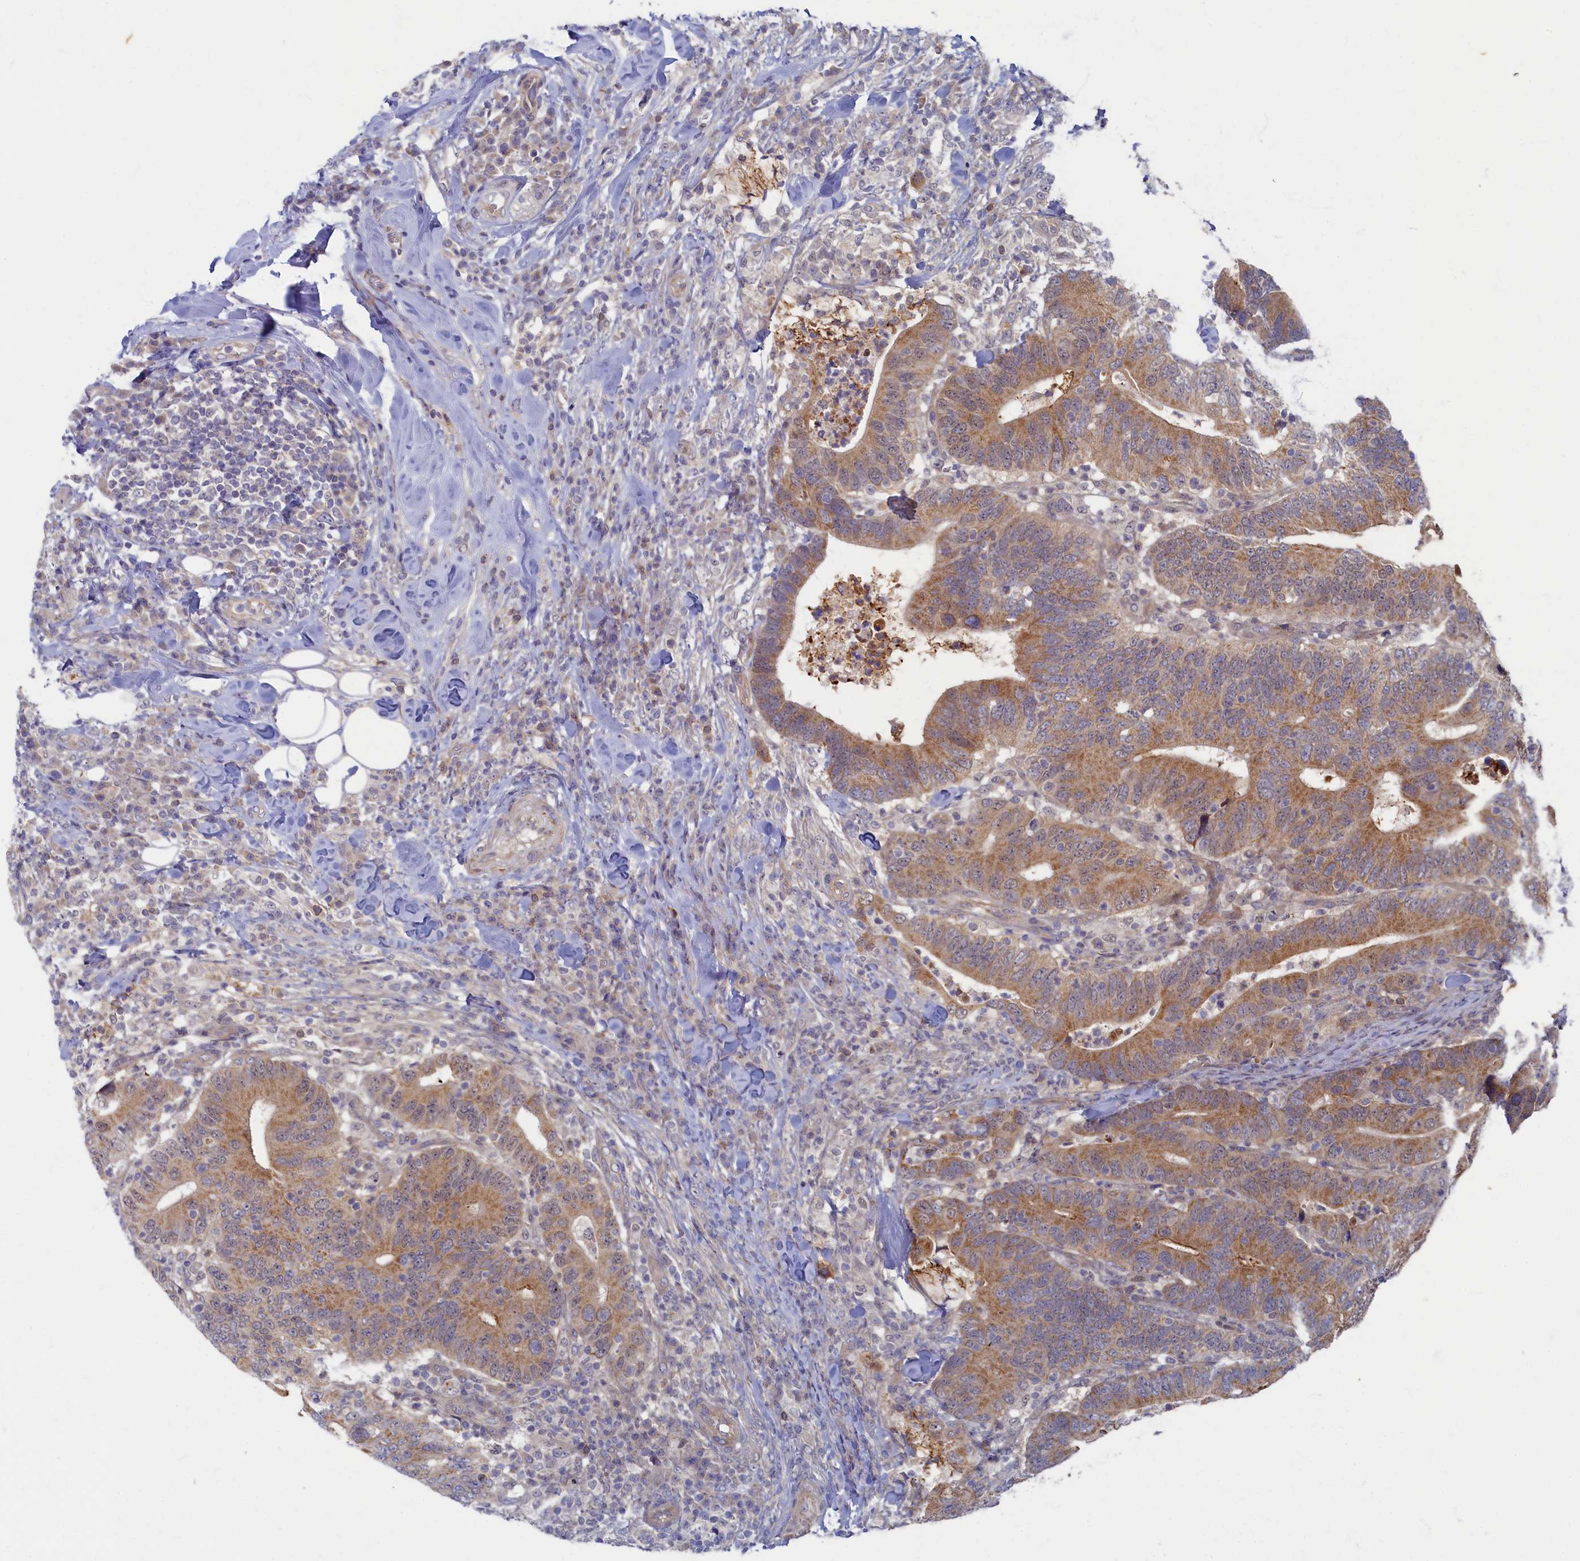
{"staining": {"intensity": "moderate", "quantity": ">75%", "location": "cytoplasmic/membranous"}, "tissue": "colorectal cancer", "cell_type": "Tumor cells", "image_type": "cancer", "snomed": [{"axis": "morphology", "description": "Adenocarcinoma, NOS"}, {"axis": "topography", "description": "Colon"}], "caption": "The micrograph shows staining of adenocarcinoma (colorectal), revealing moderate cytoplasmic/membranous protein positivity (brown color) within tumor cells.", "gene": "WDR59", "patient": {"sex": "female", "age": 66}}